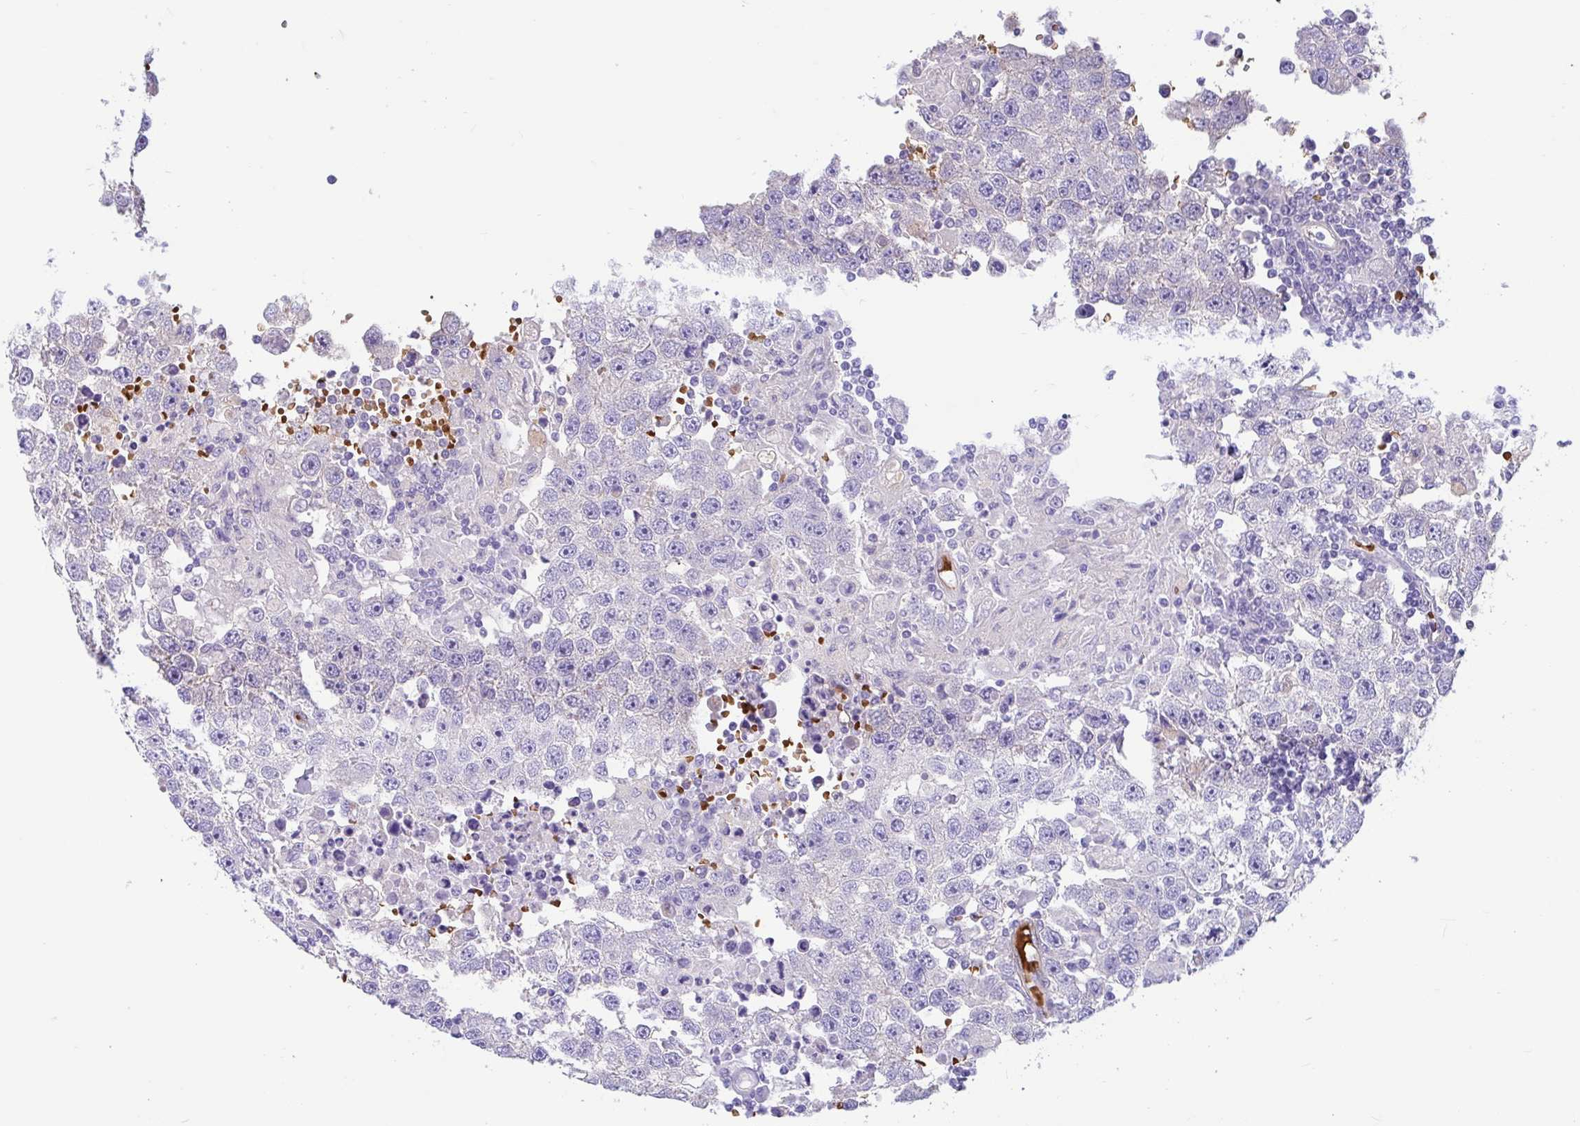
{"staining": {"intensity": "negative", "quantity": "none", "location": "none"}, "tissue": "testis cancer", "cell_type": "Tumor cells", "image_type": "cancer", "snomed": [{"axis": "morphology", "description": "Carcinoma, Embryonal, NOS"}, {"axis": "topography", "description": "Testis"}], "caption": "A high-resolution image shows IHC staining of testis cancer (embryonal carcinoma), which displays no significant expression in tumor cells. Nuclei are stained in blue.", "gene": "TMEM79", "patient": {"sex": "male", "age": 83}}